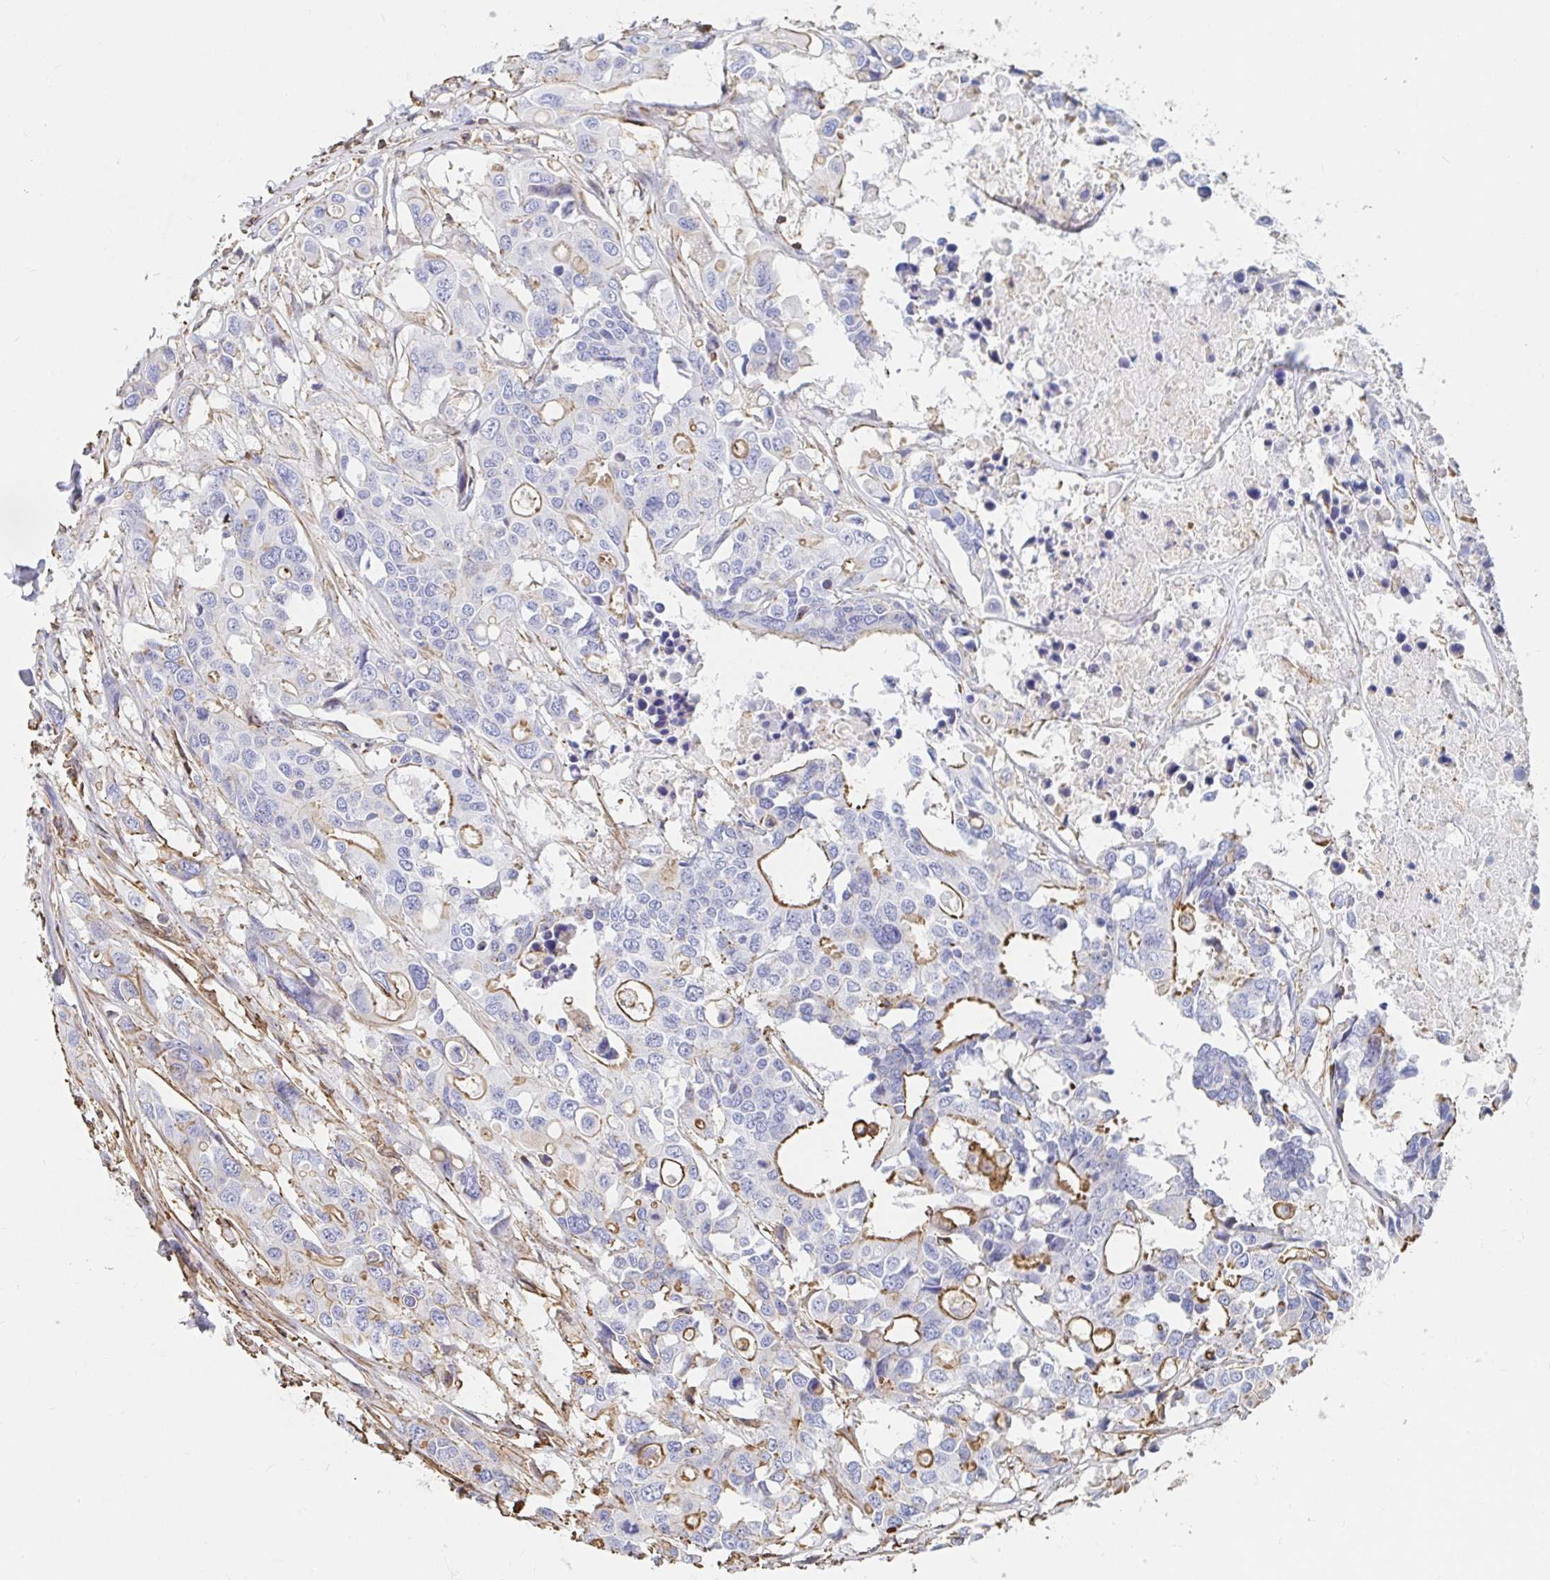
{"staining": {"intensity": "moderate", "quantity": "25%-75%", "location": "cytoplasmic/membranous"}, "tissue": "colorectal cancer", "cell_type": "Tumor cells", "image_type": "cancer", "snomed": [{"axis": "morphology", "description": "Adenocarcinoma, NOS"}, {"axis": "topography", "description": "Colon"}], "caption": "A photomicrograph of colorectal adenocarcinoma stained for a protein reveals moderate cytoplasmic/membranous brown staining in tumor cells. (DAB (3,3'-diaminobenzidine) = brown stain, brightfield microscopy at high magnification).", "gene": "PTPN14", "patient": {"sex": "male", "age": 77}}